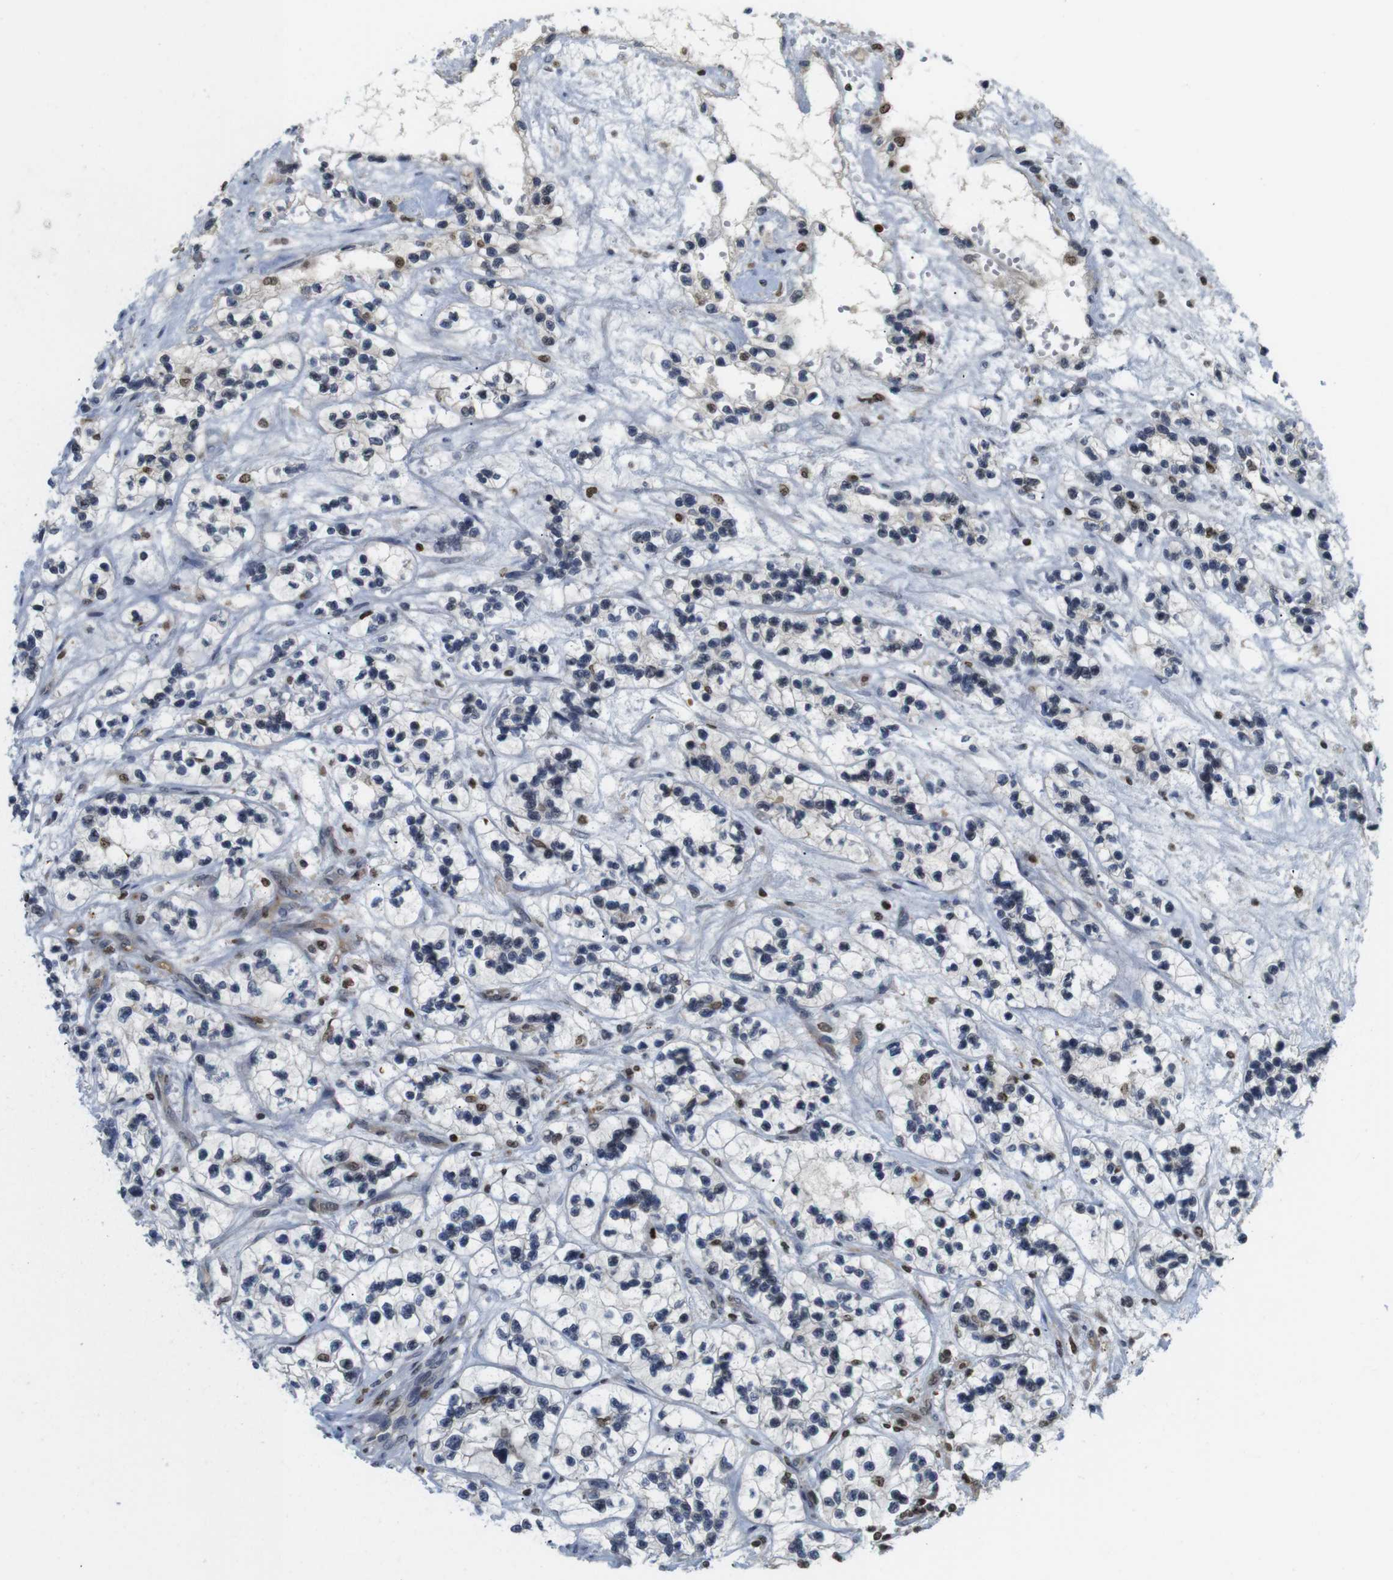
{"staining": {"intensity": "weak", "quantity": "<25%", "location": "nuclear"}, "tissue": "renal cancer", "cell_type": "Tumor cells", "image_type": "cancer", "snomed": [{"axis": "morphology", "description": "Adenocarcinoma, NOS"}, {"axis": "topography", "description": "Kidney"}], "caption": "Tumor cells show no significant expression in adenocarcinoma (renal).", "gene": "MBD1", "patient": {"sex": "female", "age": 57}}